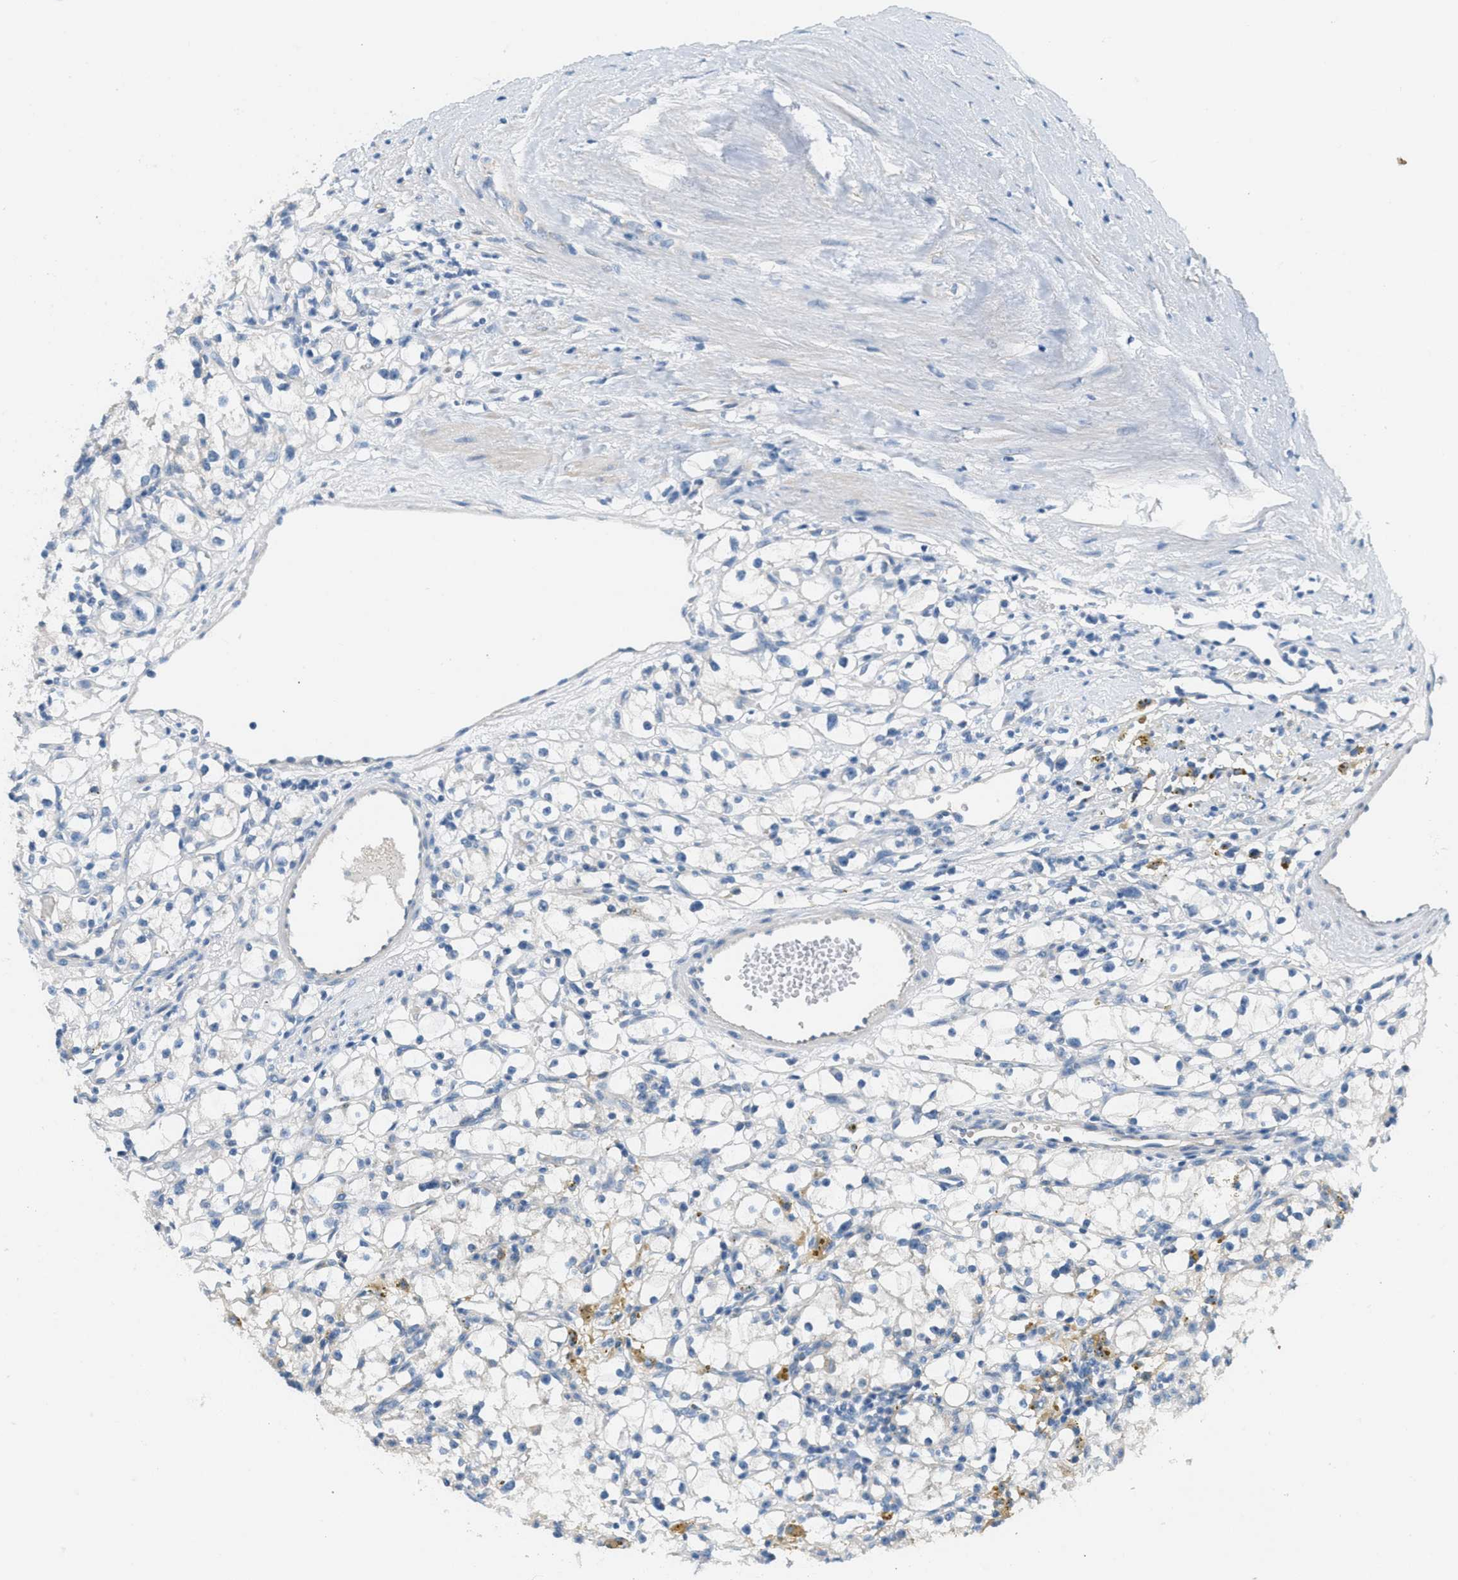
{"staining": {"intensity": "negative", "quantity": "none", "location": "none"}, "tissue": "renal cancer", "cell_type": "Tumor cells", "image_type": "cancer", "snomed": [{"axis": "morphology", "description": "Adenocarcinoma, NOS"}, {"axis": "topography", "description": "Kidney"}], "caption": "Immunohistochemistry (IHC) micrograph of human adenocarcinoma (renal) stained for a protein (brown), which displays no expression in tumor cells.", "gene": "ADCY6", "patient": {"sex": "male", "age": 56}}